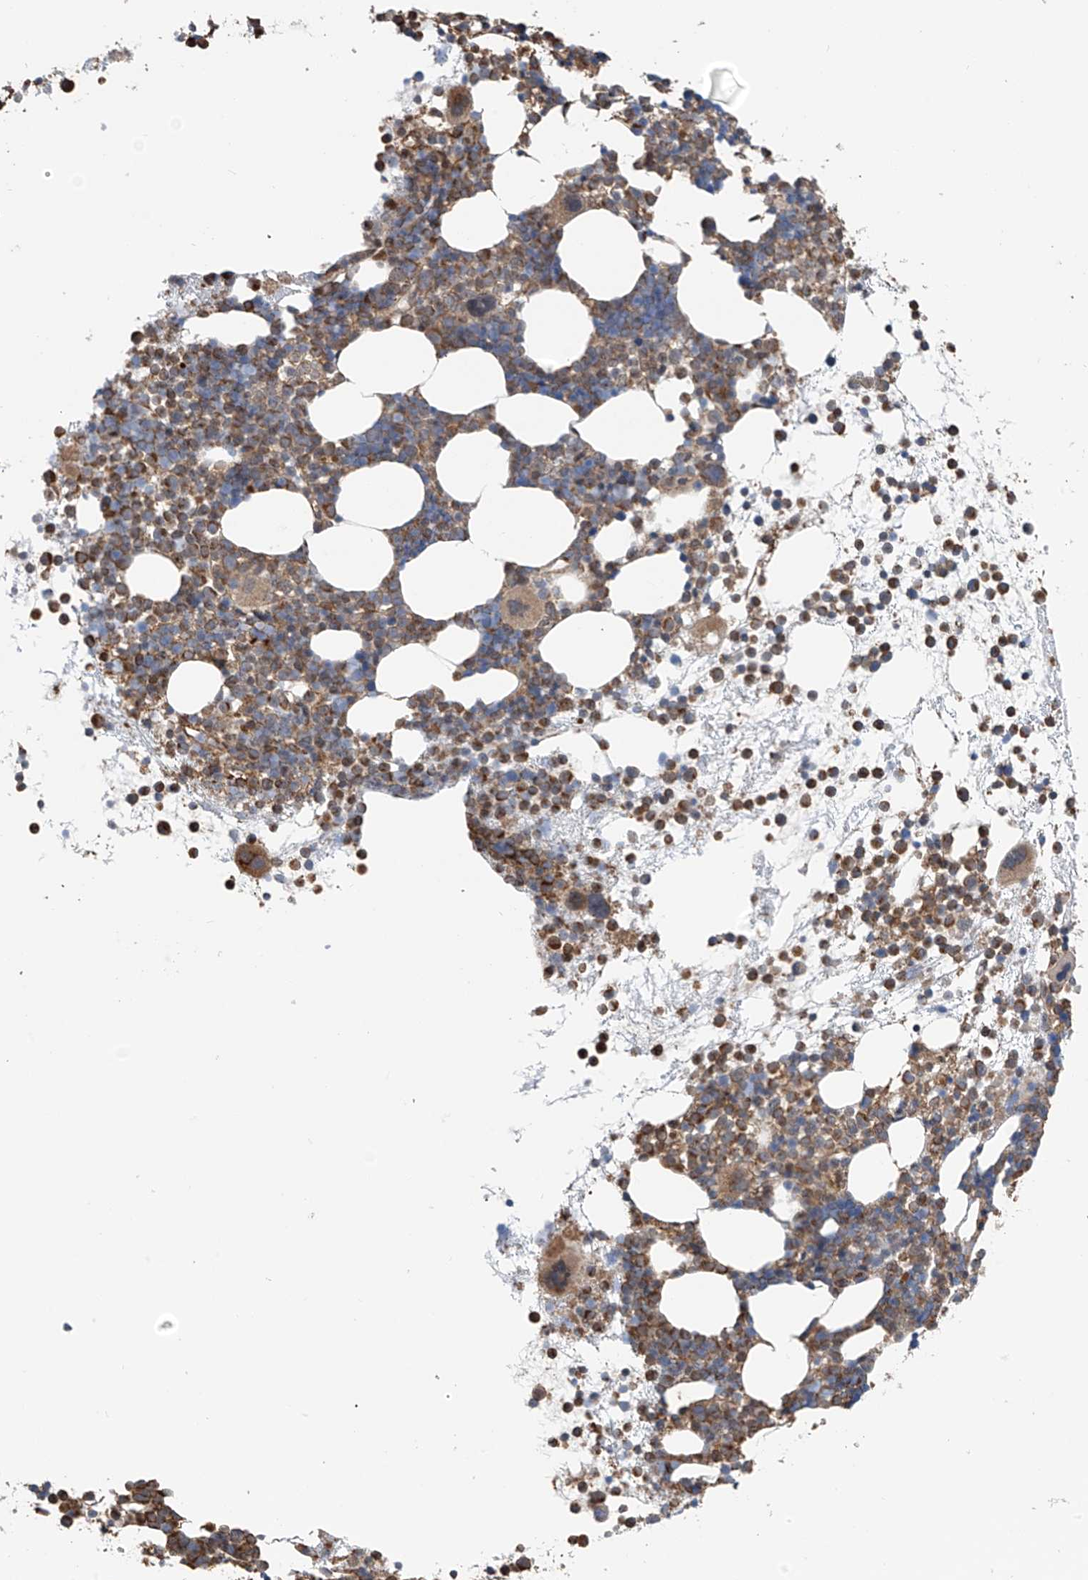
{"staining": {"intensity": "moderate", "quantity": ">75%", "location": "cytoplasmic/membranous"}, "tissue": "bone marrow", "cell_type": "Hematopoietic cells", "image_type": "normal", "snomed": [{"axis": "morphology", "description": "Normal tissue, NOS"}, {"axis": "topography", "description": "Bone marrow"}], "caption": "Bone marrow stained with immunohistochemistry (IHC) exhibits moderate cytoplasmic/membranous expression in about >75% of hematopoietic cells. Using DAB (3,3'-diaminobenzidine) (brown) and hematoxylin (blue) stains, captured at high magnification using brightfield microscopy.", "gene": "ZNF189", "patient": {"sex": "female", "age": 57}}